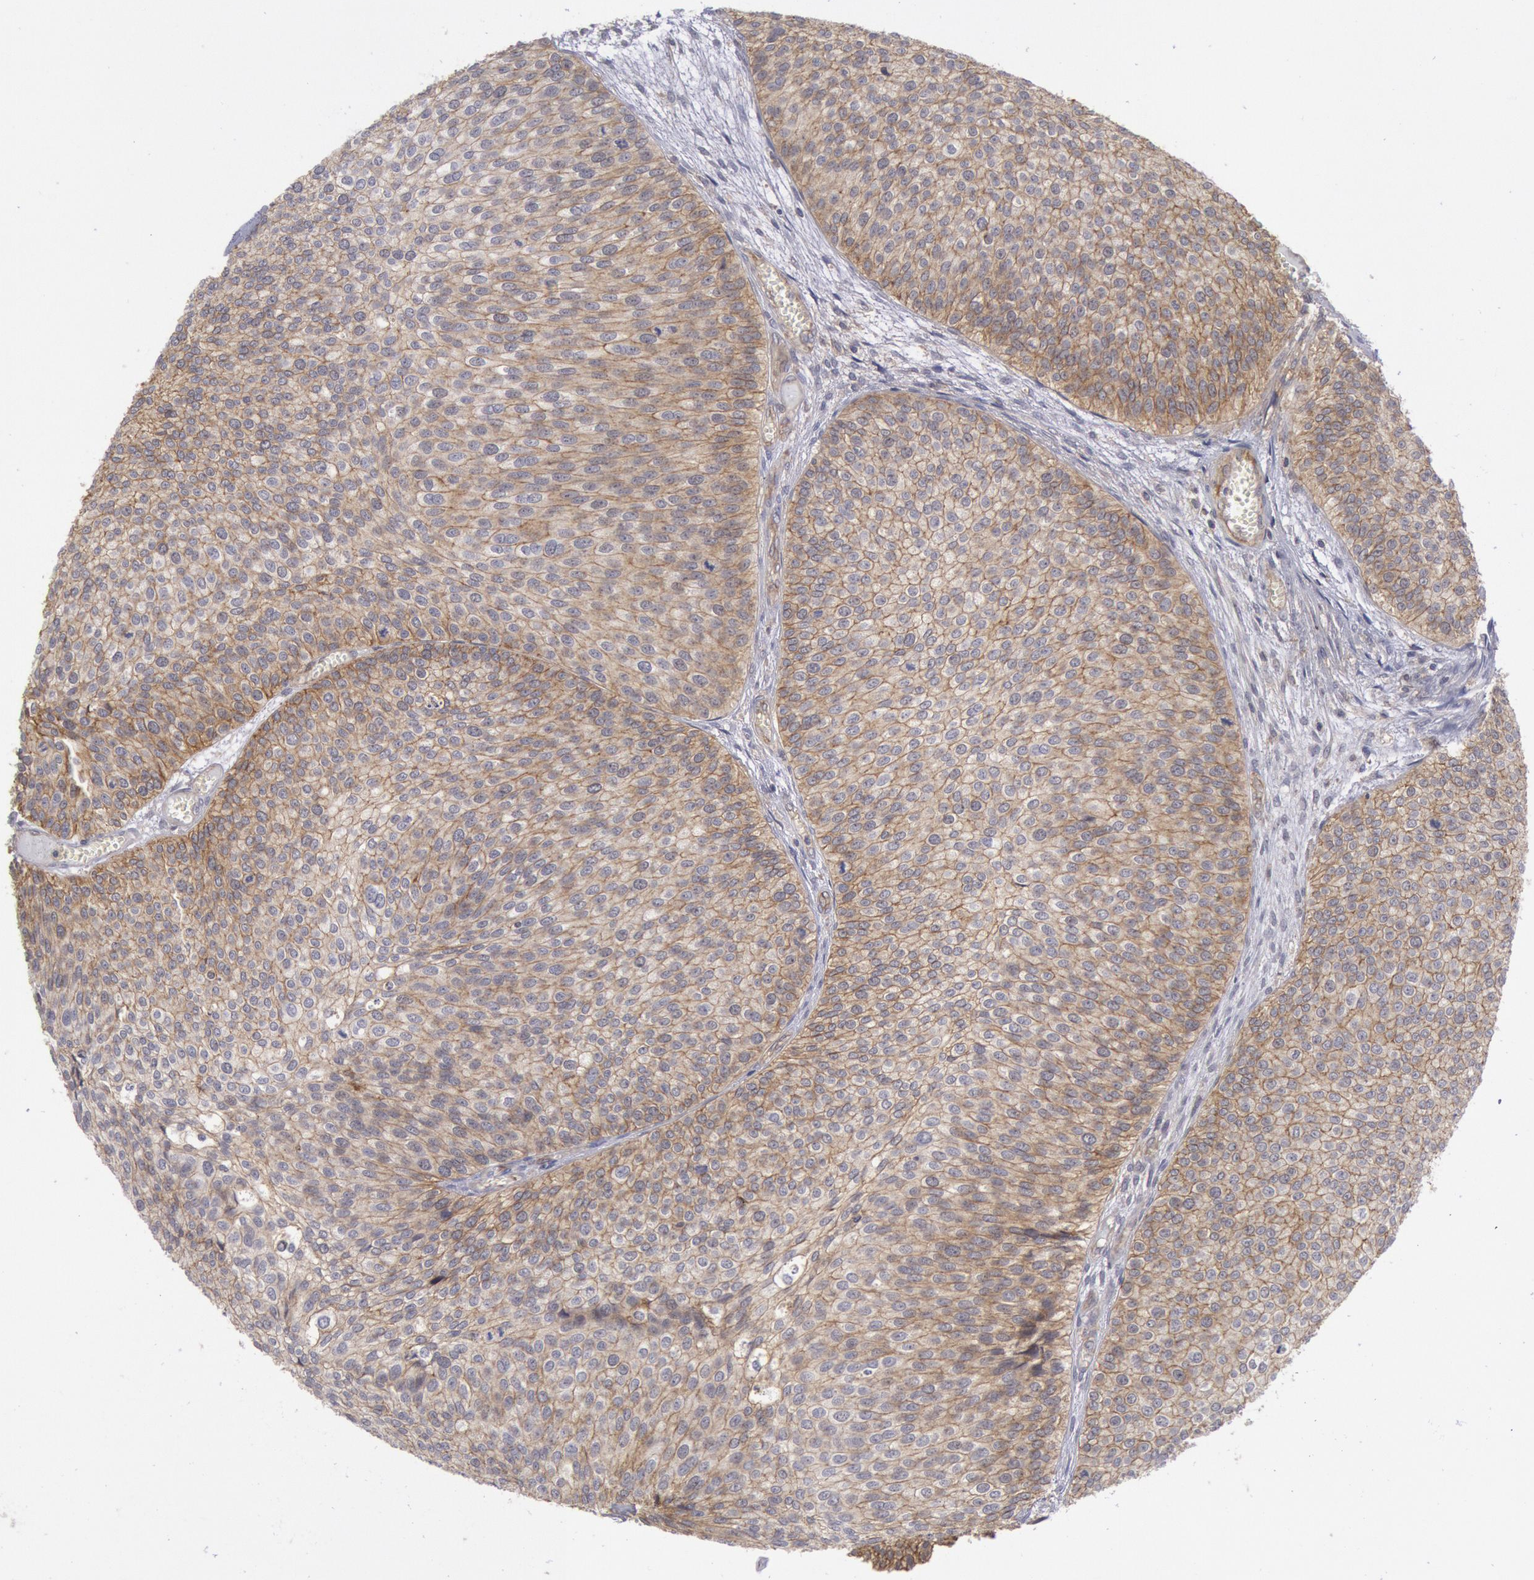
{"staining": {"intensity": "moderate", "quantity": ">75%", "location": "cytoplasmic/membranous"}, "tissue": "urothelial cancer", "cell_type": "Tumor cells", "image_type": "cancer", "snomed": [{"axis": "morphology", "description": "Urothelial carcinoma, Low grade"}, {"axis": "topography", "description": "Urinary bladder"}], "caption": "Immunohistochemical staining of human urothelial cancer reveals moderate cytoplasmic/membranous protein positivity in approximately >75% of tumor cells.", "gene": "STX4", "patient": {"sex": "male", "age": 84}}